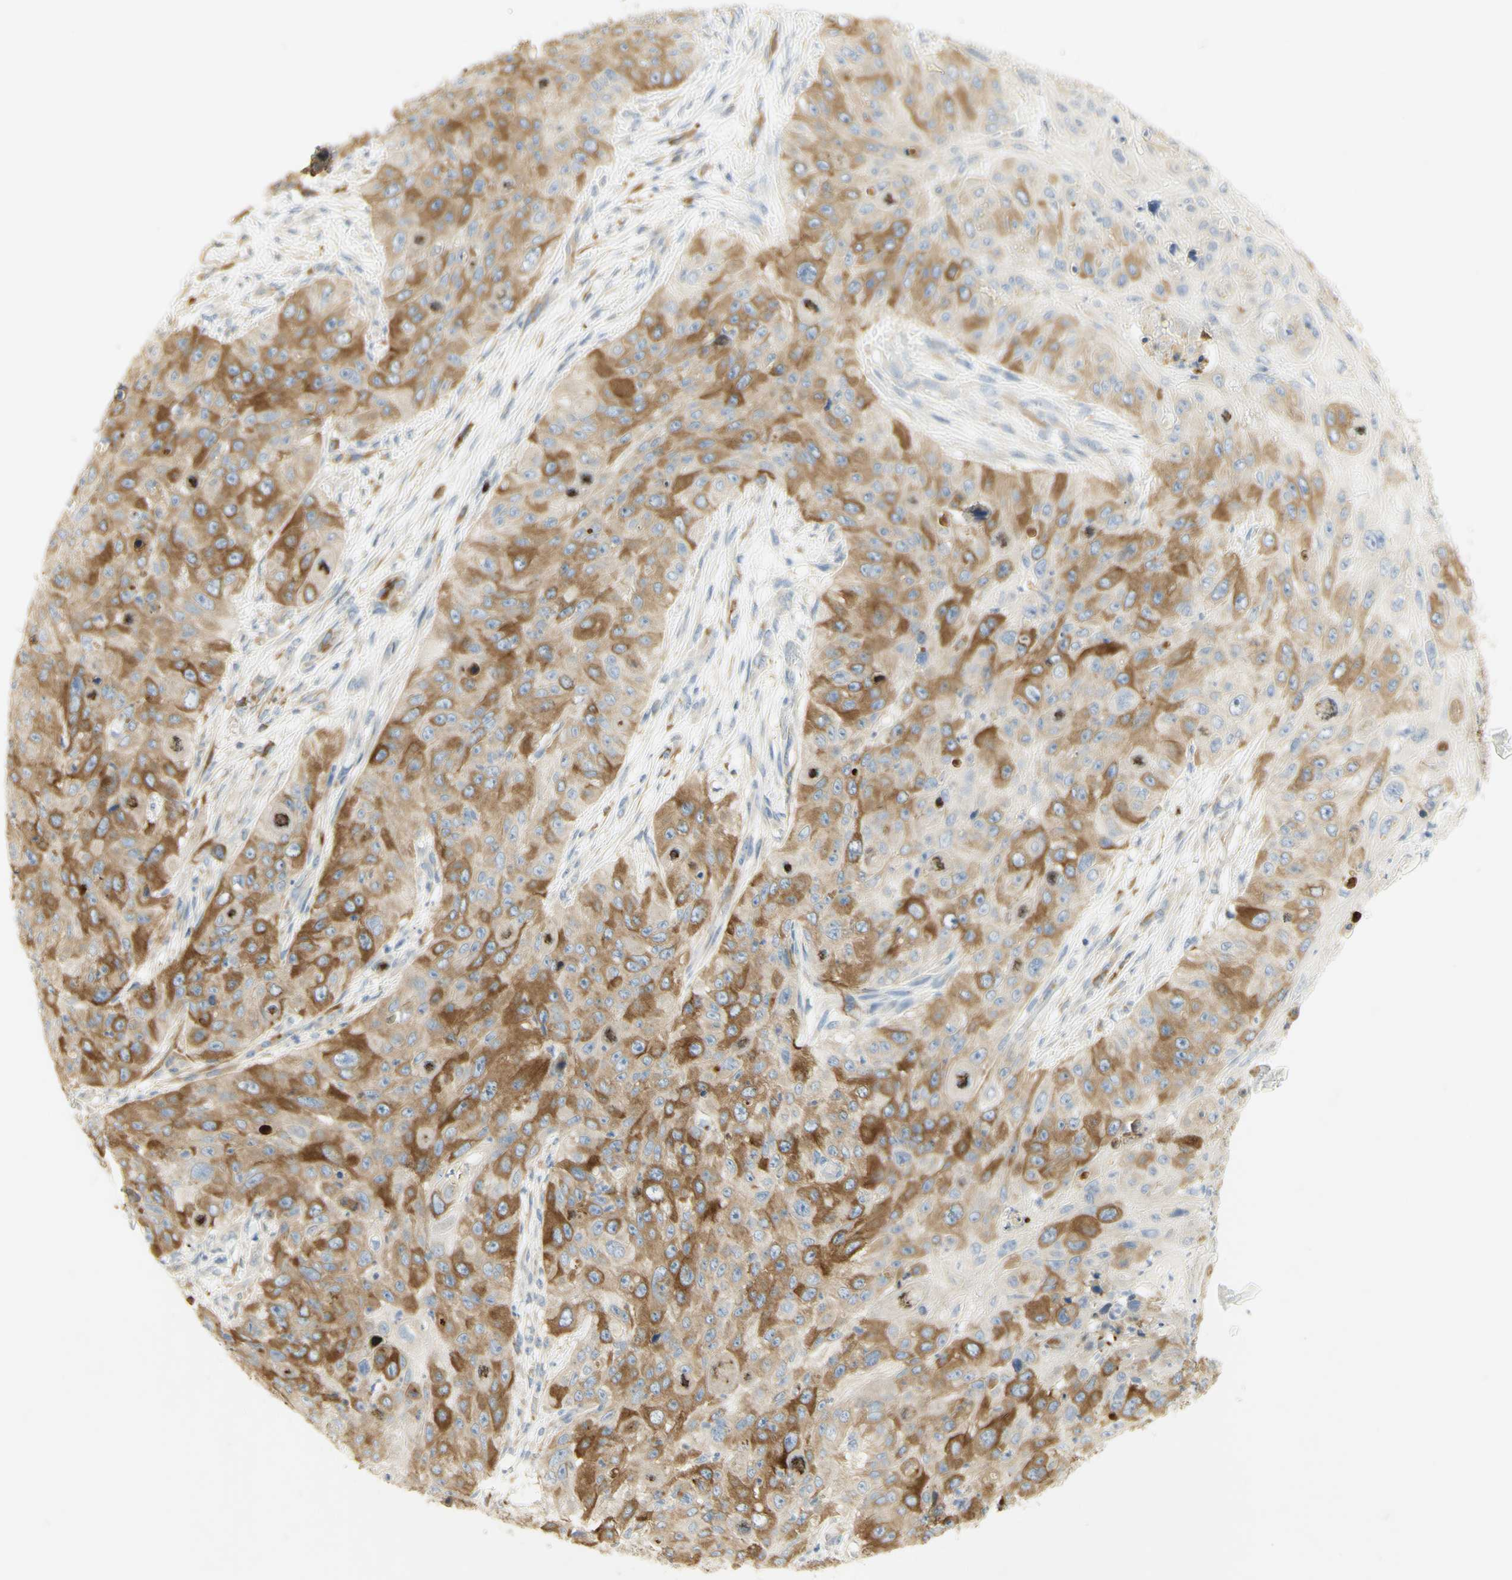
{"staining": {"intensity": "moderate", "quantity": ">75%", "location": "cytoplasmic/membranous"}, "tissue": "skin cancer", "cell_type": "Tumor cells", "image_type": "cancer", "snomed": [{"axis": "morphology", "description": "Squamous cell carcinoma, NOS"}, {"axis": "topography", "description": "Skin"}], "caption": "This image reveals skin cancer (squamous cell carcinoma) stained with immunohistochemistry to label a protein in brown. The cytoplasmic/membranous of tumor cells show moderate positivity for the protein. Nuclei are counter-stained blue.", "gene": "KIF11", "patient": {"sex": "female", "age": 80}}